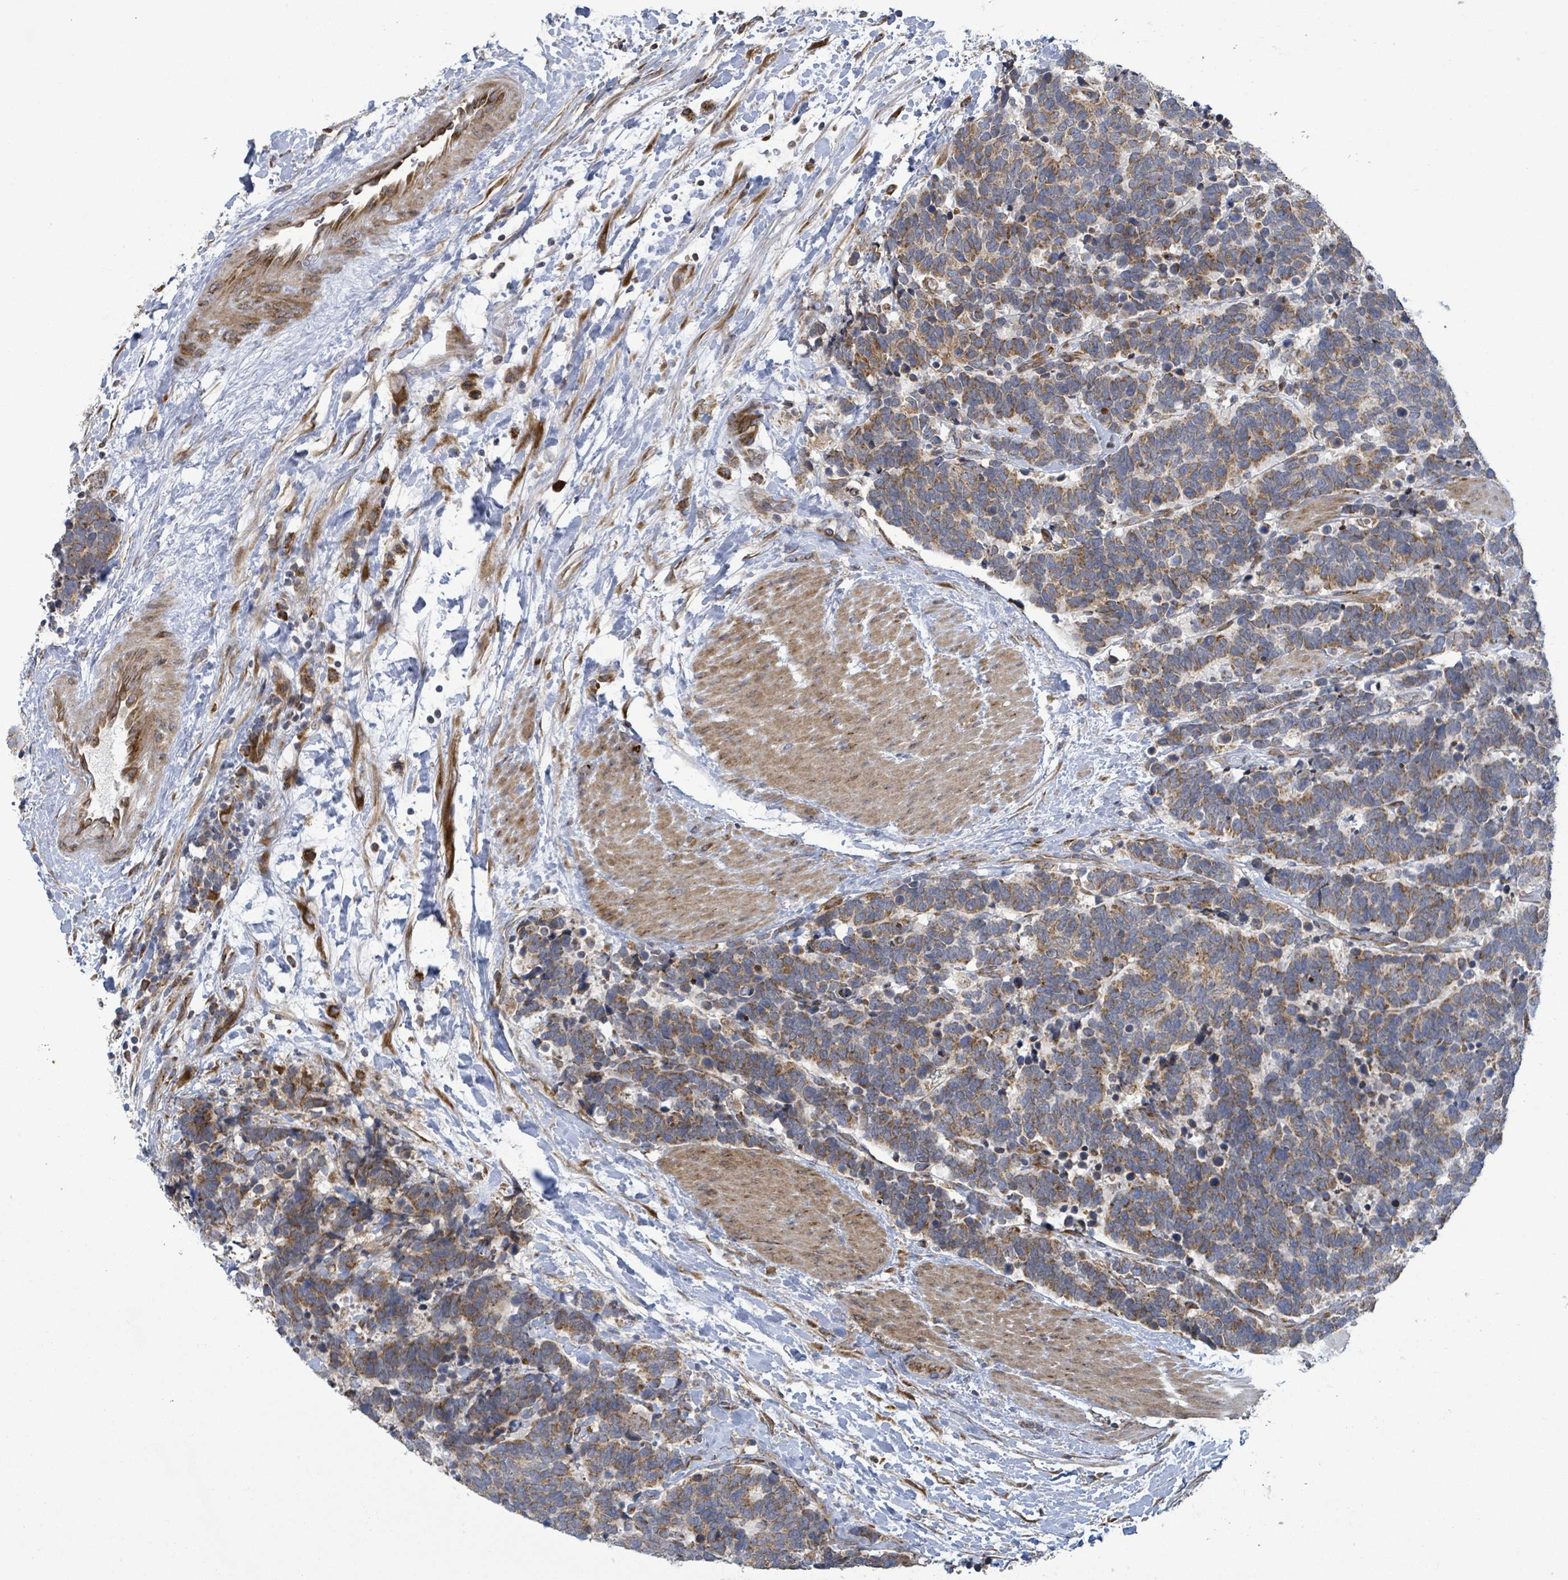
{"staining": {"intensity": "moderate", "quantity": ">75%", "location": "cytoplasmic/membranous"}, "tissue": "carcinoid", "cell_type": "Tumor cells", "image_type": "cancer", "snomed": [{"axis": "morphology", "description": "Carcinoma, NOS"}, {"axis": "morphology", "description": "Carcinoid, malignant, NOS"}, {"axis": "topography", "description": "Prostate"}], "caption": "A brown stain highlights moderate cytoplasmic/membranous staining of a protein in carcinoid tumor cells.", "gene": "NOMO1", "patient": {"sex": "male", "age": 57}}